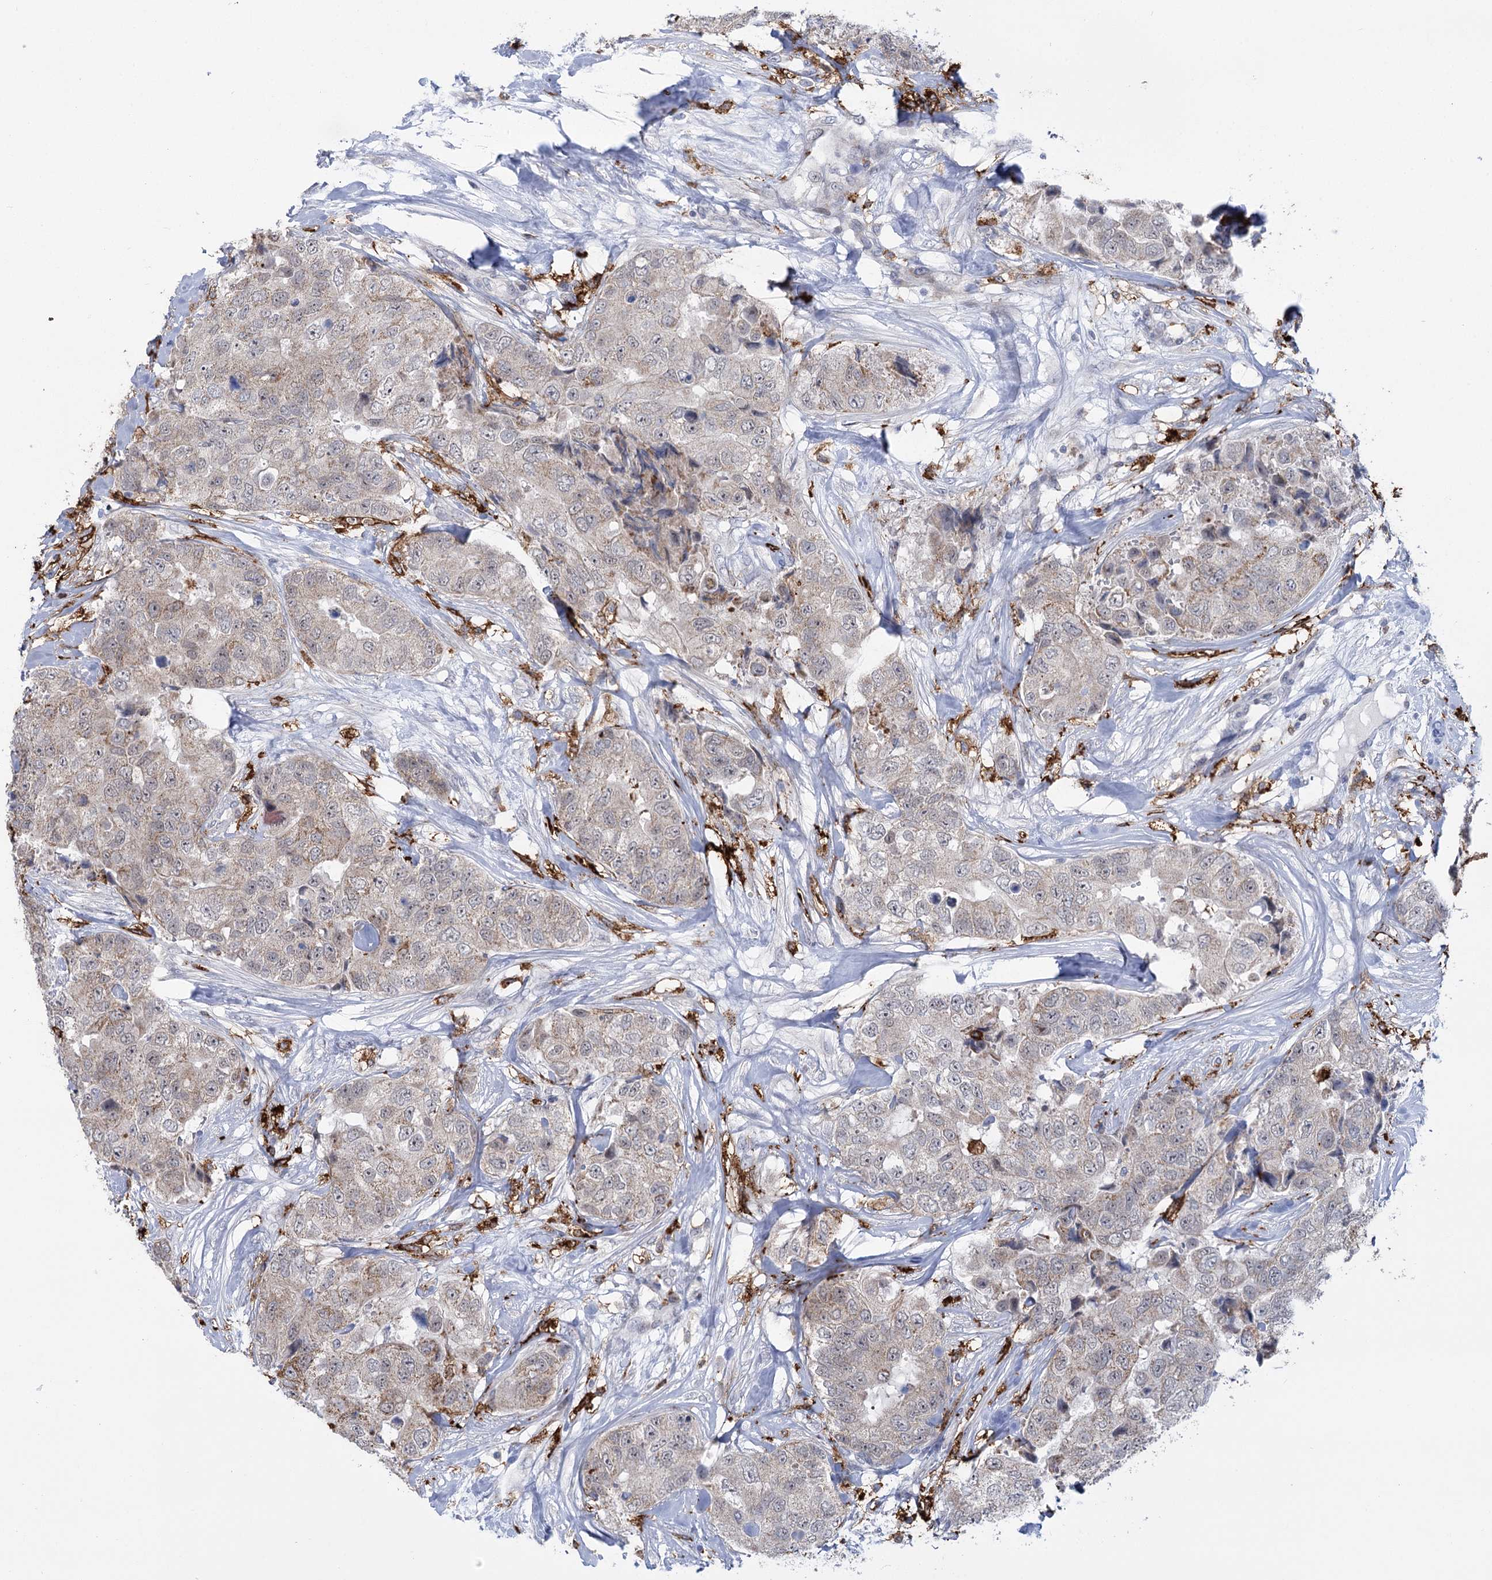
{"staining": {"intensity": "weak", "quantity": "<25%", "location": "cytoplasmic/membranous"}, "tissue": "breast cancer", "cell_type": "Tumor cells", "image_type": "cancer", "snomed": [{"axis": "morphology", "description": "Duct carcinoma"}, {"axis": "topography", "description": "Breast"}], "caption": "Immunohistochemical staining of breast cancer displays no significant staining in tumor cells. (DAB IHC, high magnification).", "gene": "PIWIL4", "patient": {"sex": "female", "age": 62}}